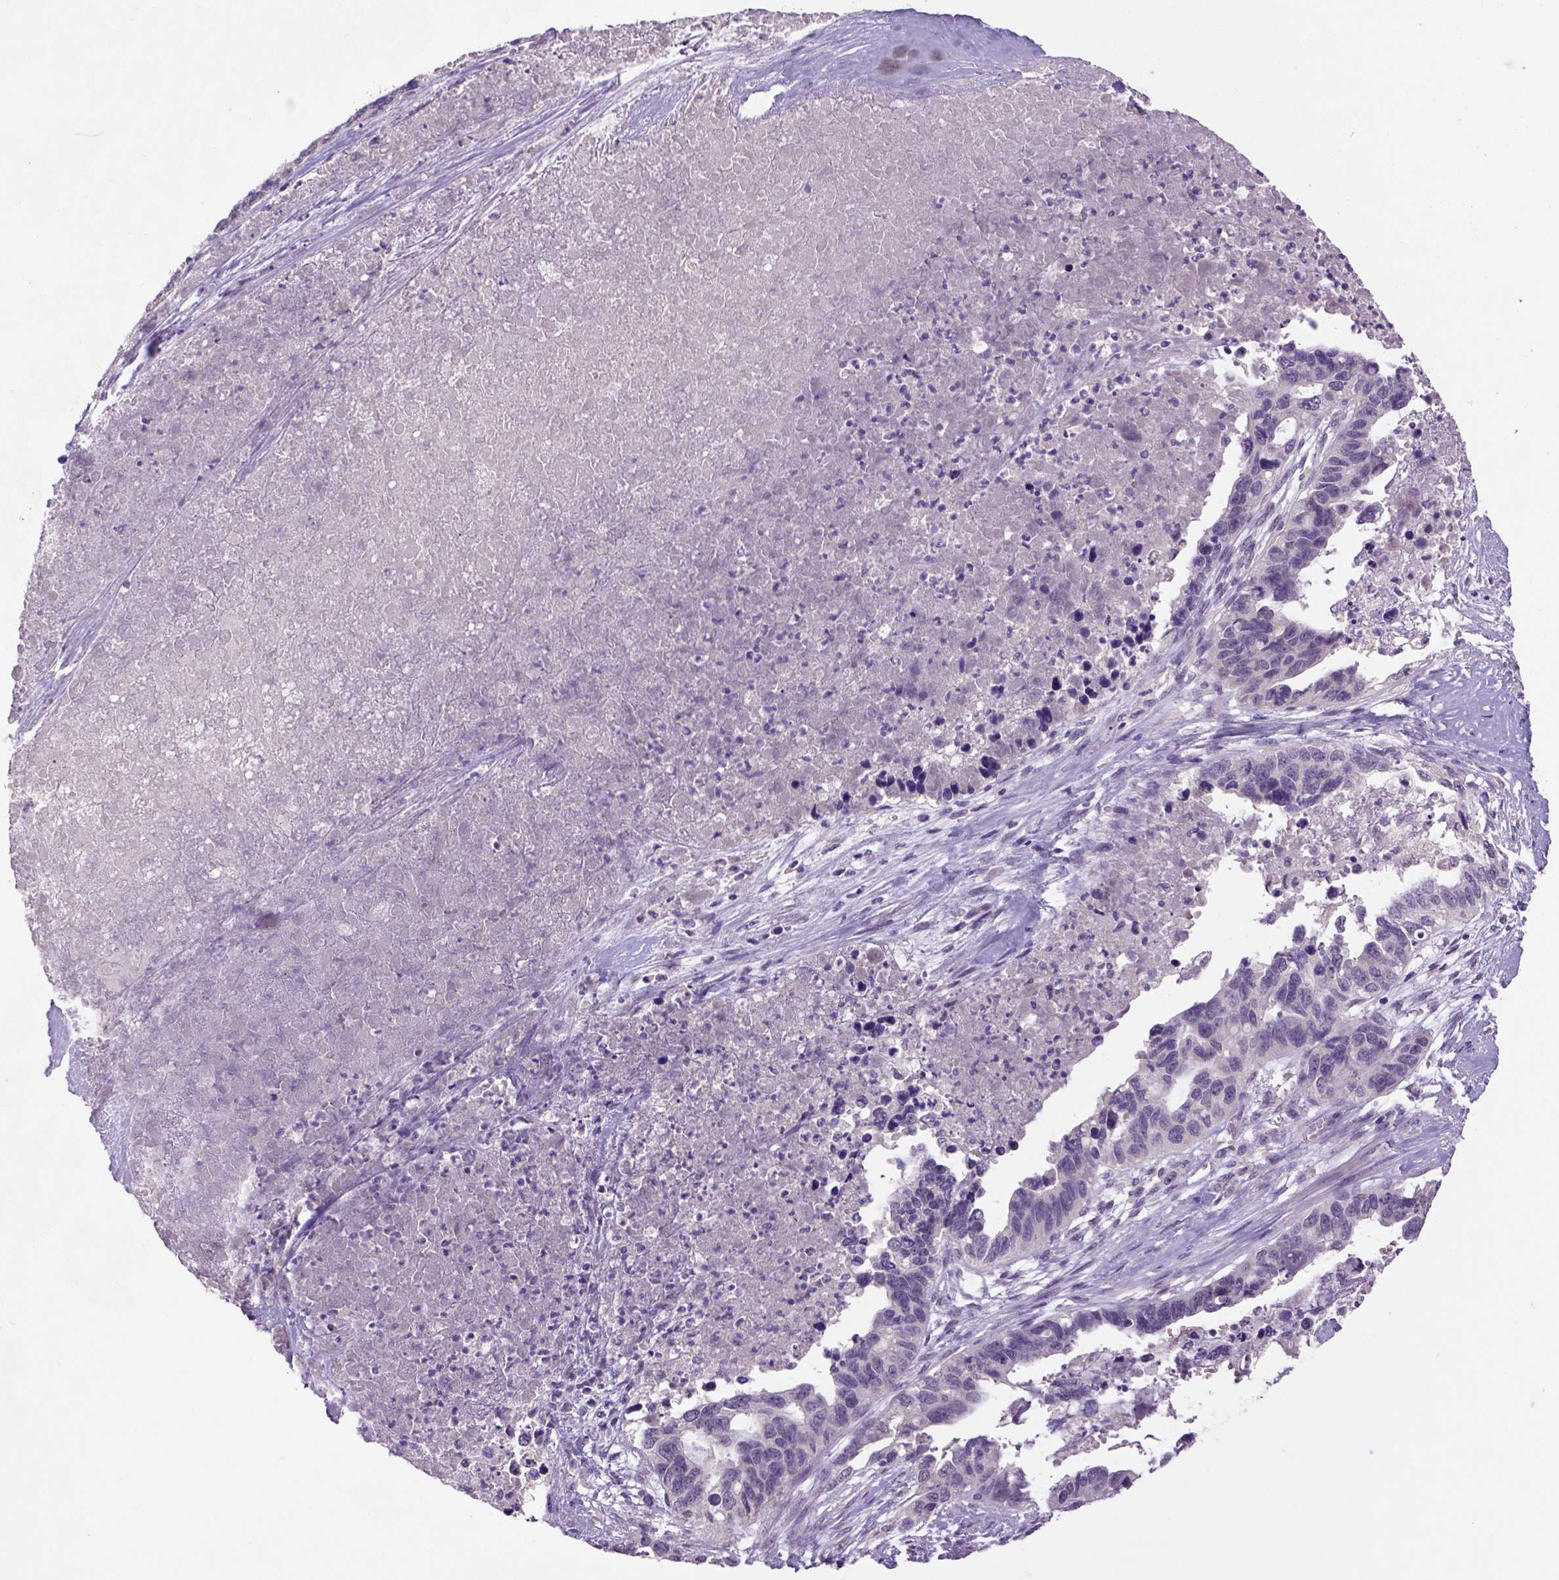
{"staining": {"intensity": "negative", "quantity": "none", "location": "none"}, "tissue": "ovarian cancer", "cell_type": "Tumor cells", "image_type": "cancer", "snomed": [{"axis": "morphology", "description": "Cystadenocarcinoma, serous, NOS"}, {"axis": "topography", "description": "Ovary"}], "caption": "Immunohistochemistry micrograph of ovarian serous cystadenocarcinoma stained for a protein (brown), which displays no positivity in tumor cells. Brightfield microscopy of IHC stained with DAB (brown) and hematoxylin (blue), captured at high magnification.", "gene": "NLGN2", "patient": {"sex": "female", "age": 69}}